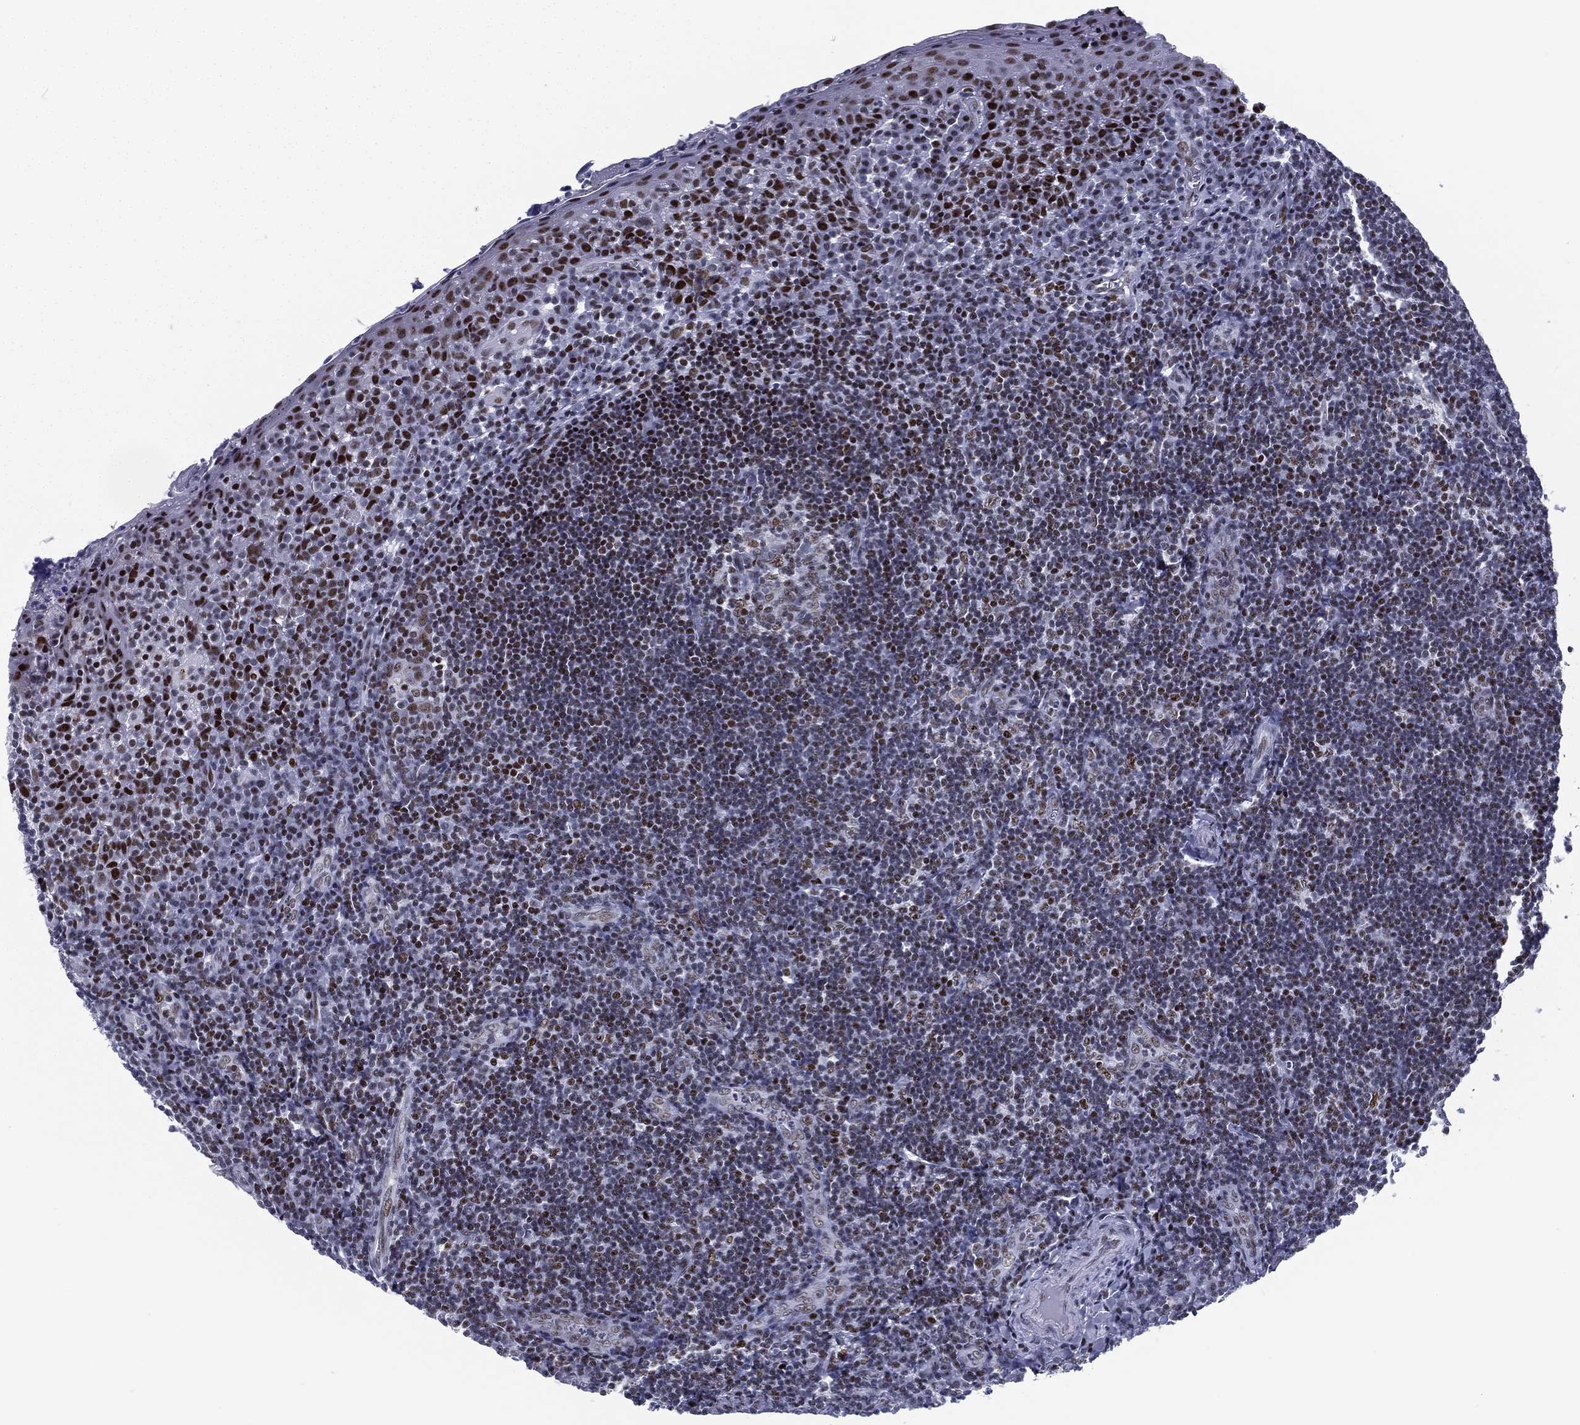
{"staining": {"intensity": "moderate", "quantity": "<25%", "location": "nuclear"}, "tissue": "tonsil", "cell_type": "Germinal center cells", "image_type": "normal", "snomed": [{"axis": "morphology", "description": "Normal tissue, NOS"}, {"axis": "morphology", "description": "Inflammation, NOS"}, {"axis": "topography", "description": "Tonsil"}], "caption": "This is a photomicrograph of IHC staining of unremarkable tonsil, which shows moderate expression in the nuclear of germinal center cells.", "gene": "CYB561D2", "patient": {"sex": "female", "age": 31}}